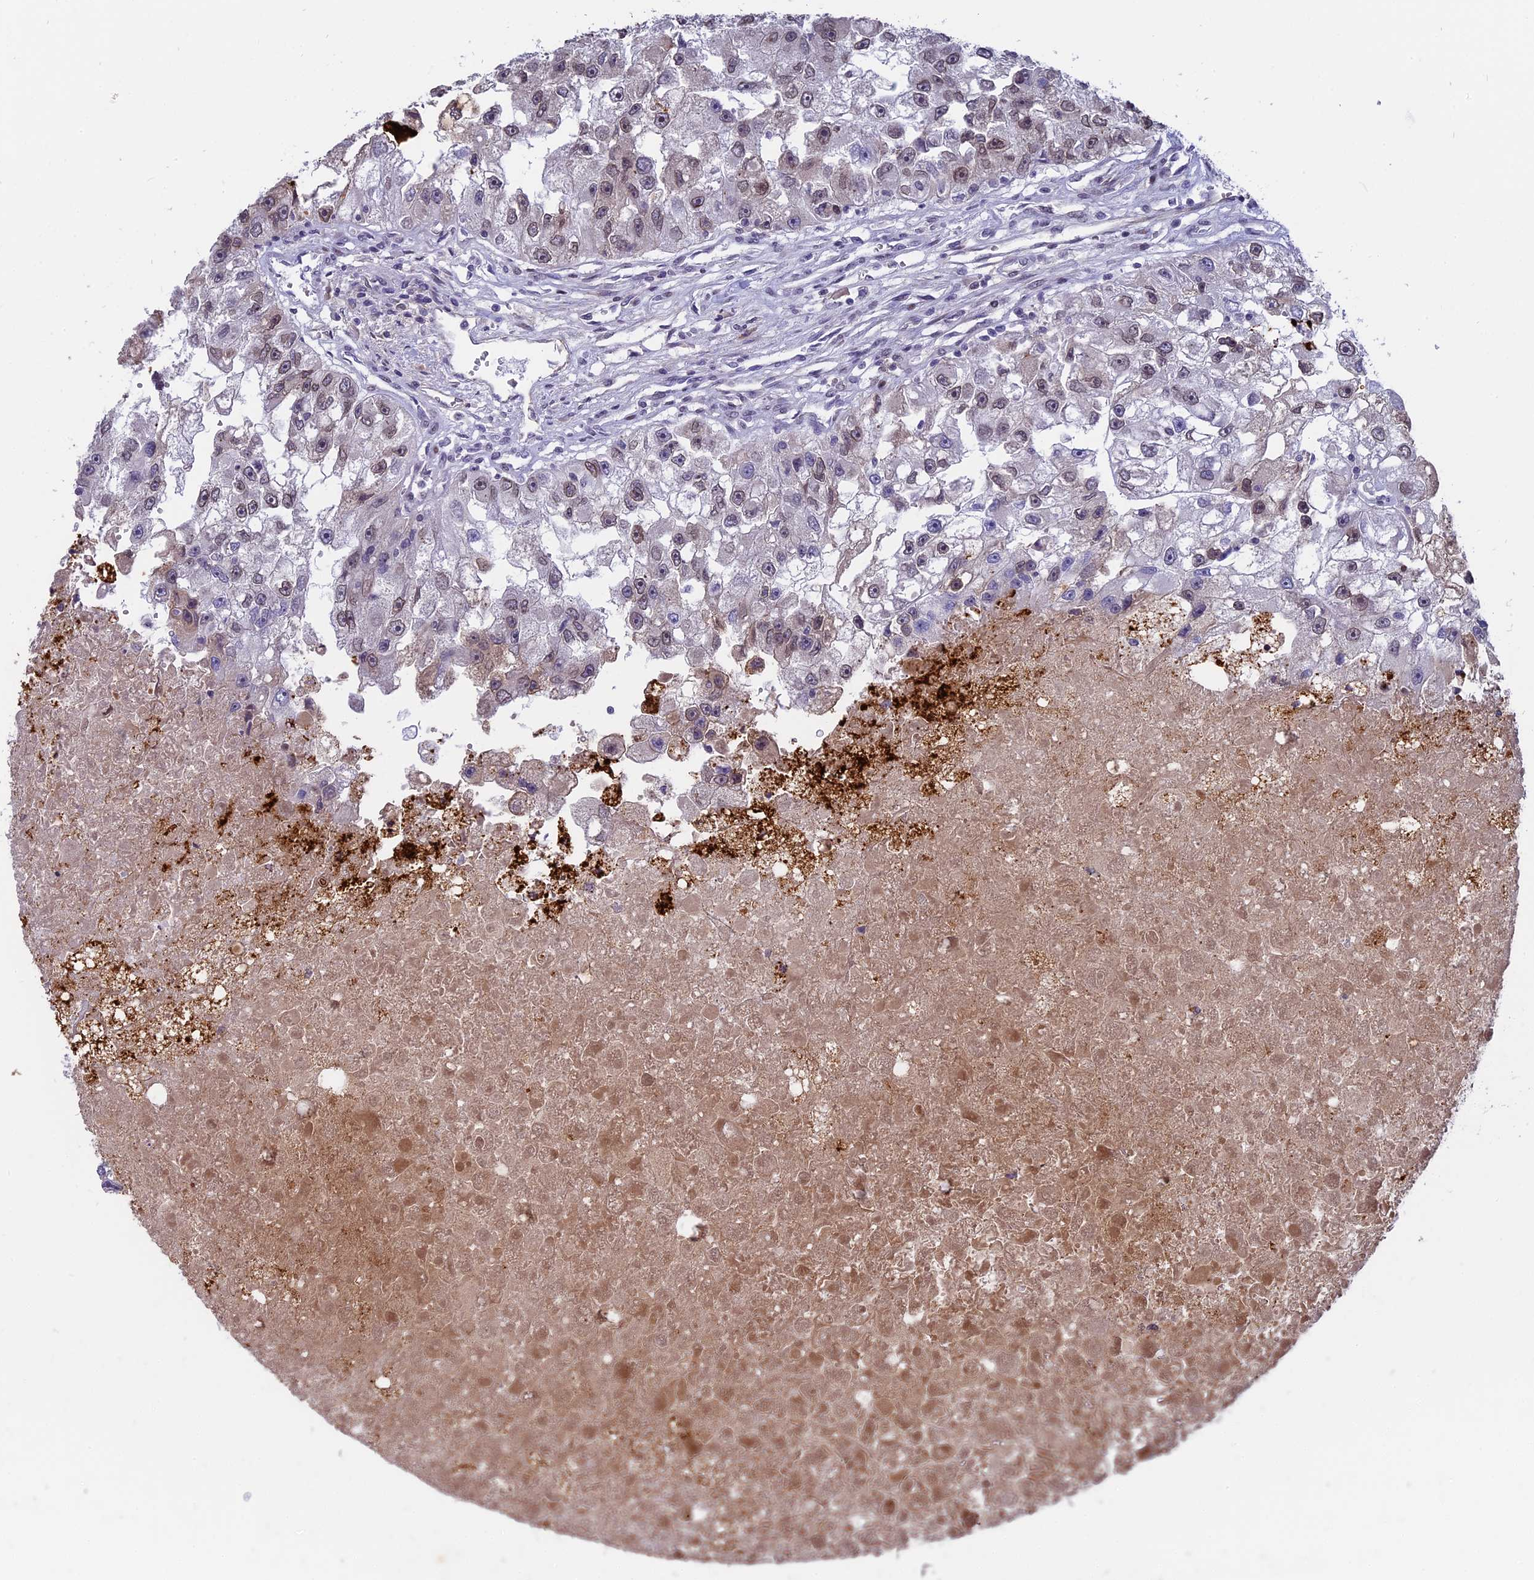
{"staining": {"intensity": "moderate", "quantity": "<25%", "location": "nuclear"}, "tissue": "renal cancer", "cell_type": "Tumor cells", "image_type": "cancer", "snomed": [{"axis": "morphology", "description": "Adenocarcinoma, NOS"}, {"axis": "topography", "description": "Kidney"}], "caption": "Renal adenocarcinoma stained for a protein exhibits moderate nuclear positivity in tumor cells. (IHC, brightfield microscopy, high magnification).", "gene": "PYGO1", "patient": {"sex": "male", "age": 63}}